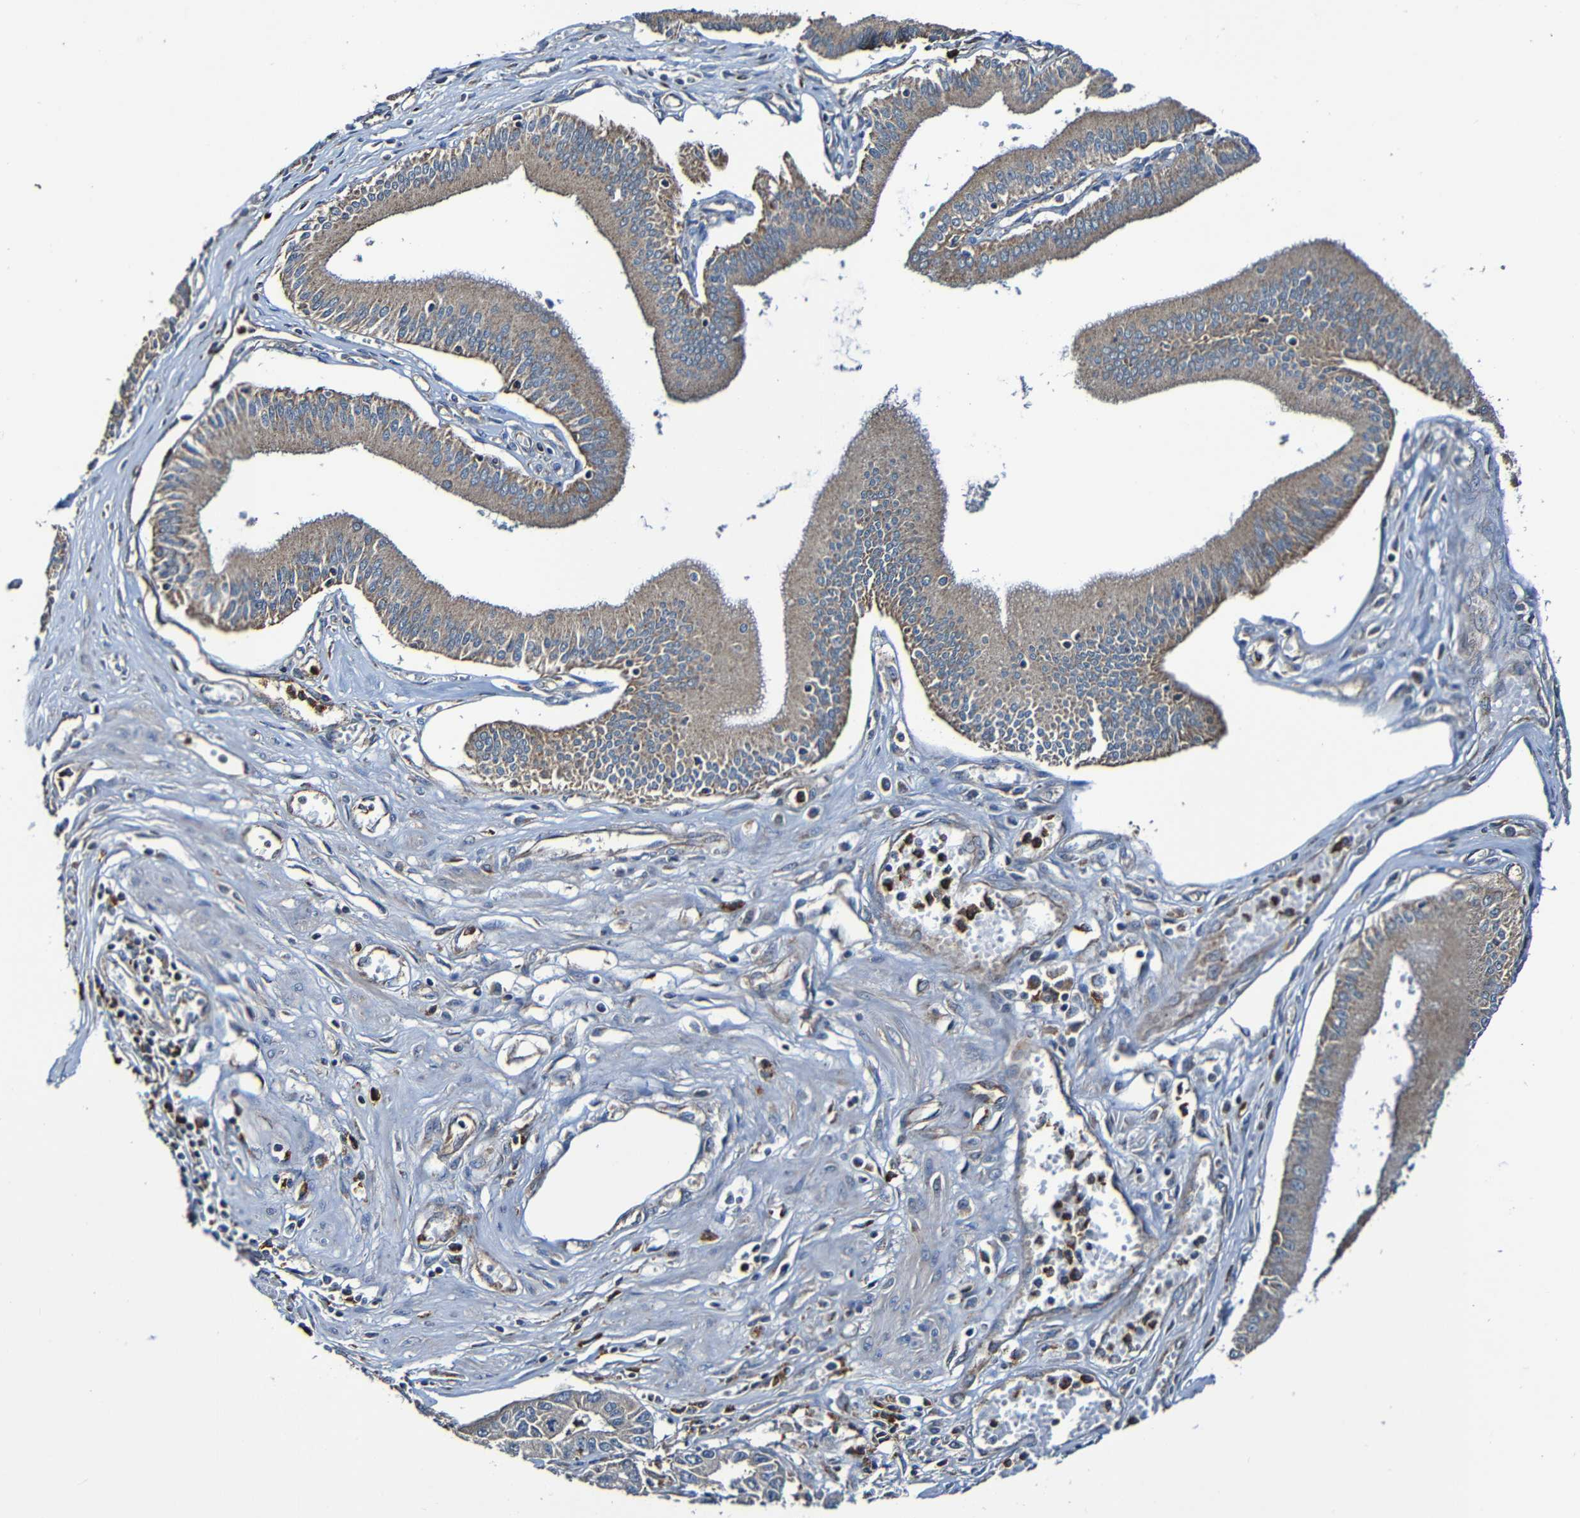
{"staining": {"intensity": "moderate", "quantity": ">75%", "location": "cytoplasmic/membranous"}, "tissue": "pancreatic cancer", "cell_type": "Tumor cells", "image_type": "cancer", "snomed": [{"axis": "morphology", "description": "Adenocarcinoma, NOS"}, {"axis": "topography", "description": "Pancreas"}], "caption": "Pancreatic cancer stained for a protein exhibits moderate cytoplasmic/membranous positivity in tumor cells. (DAB (3,3'-diaminobenzidine) IHC with brightfield microscopy, high magnification).", "gene": "ADAM15", "patient": {"sex": "male", "age": 56}}